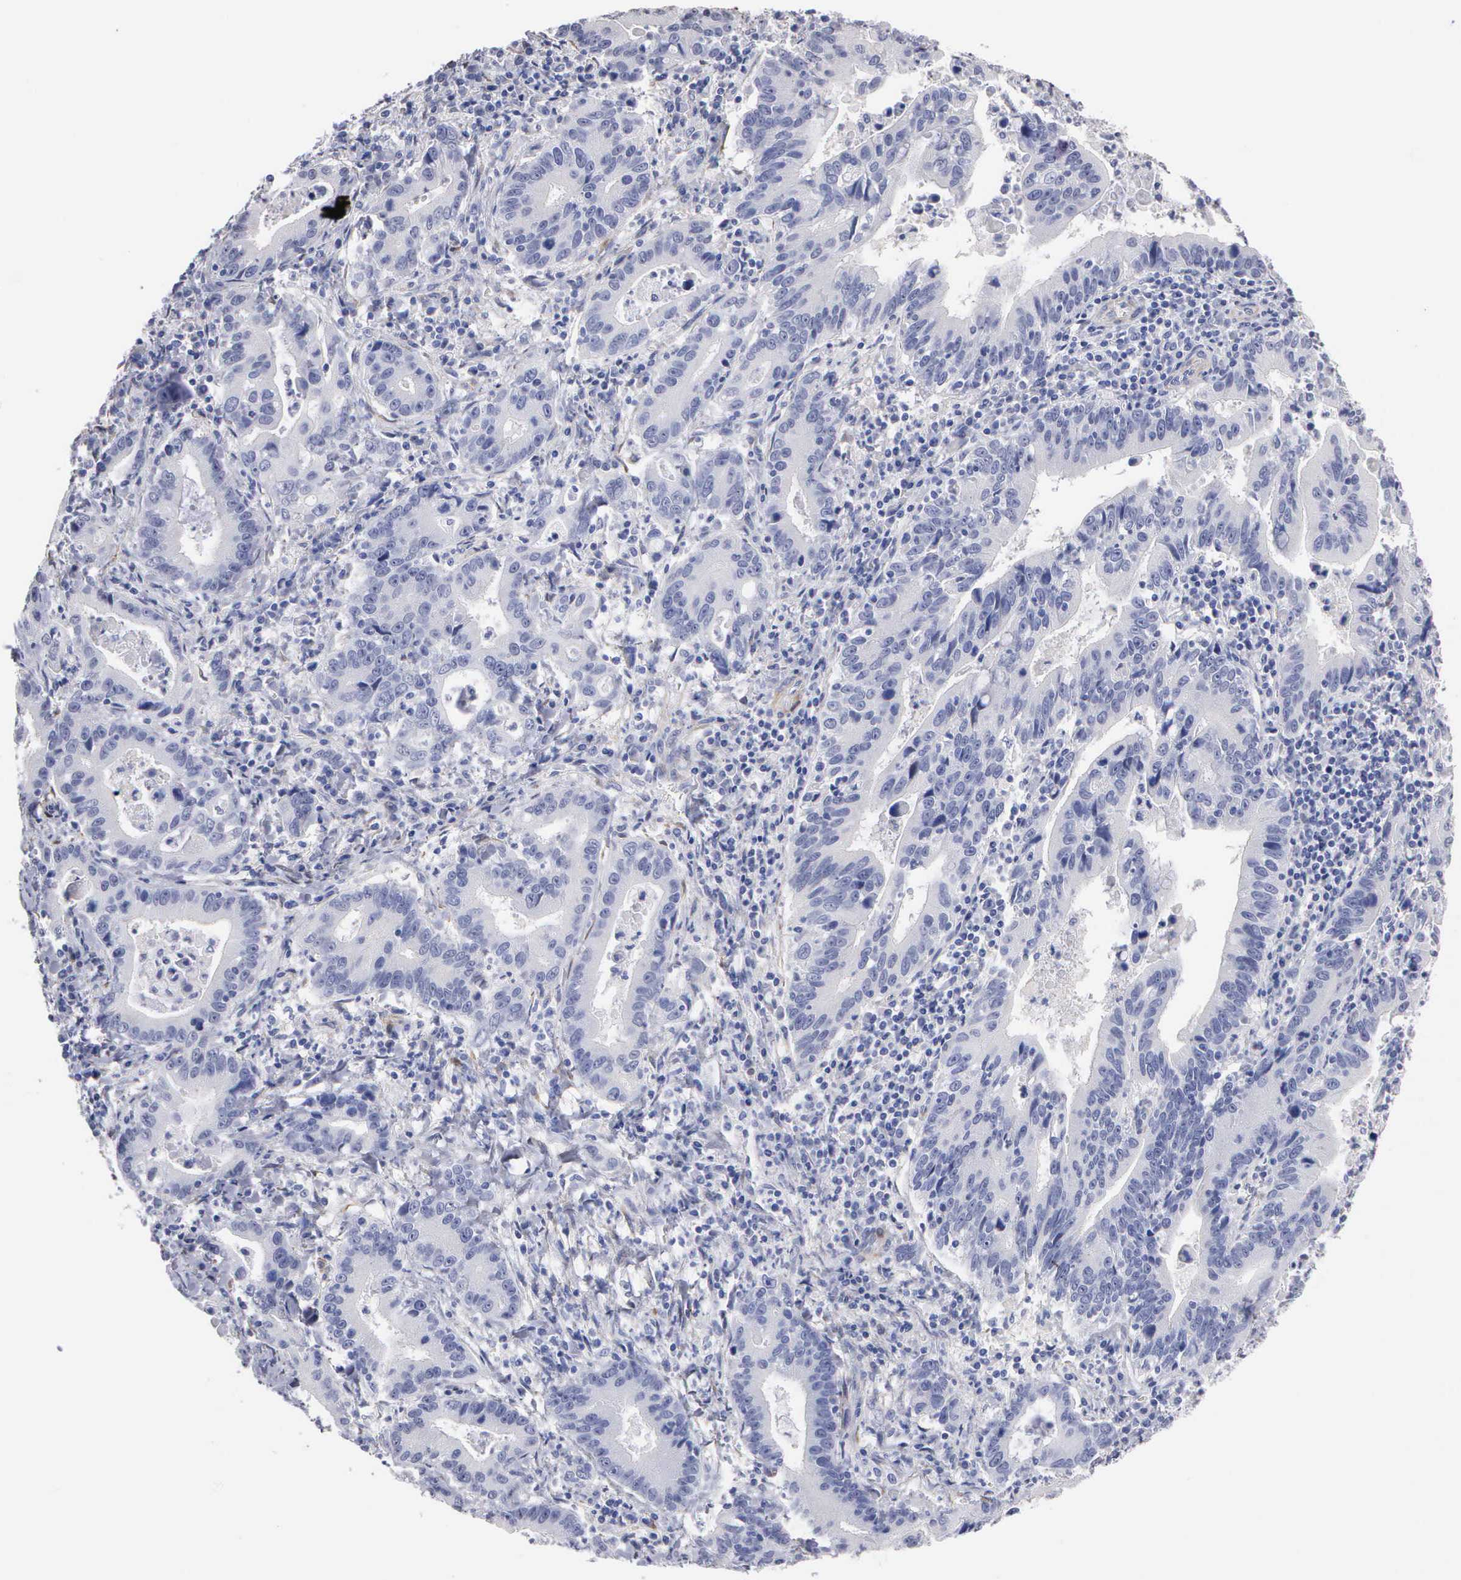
{"staining": {"intensity": "negative", "quantity": "none", "location": "none"}, "tissue": "stomach cancer", "cell_type": "Tumor cells", "image_type": "cancer", "snomed": [{"axis": "morphology", "description": "Adenocarcinoma, NOS"}, {"axis": "topography", "description": "Stomach, upper"}], "caption": "Immunohistochemical staining of stomach cancer (adenocarcinoma) exhibits no significant positivity in tumor cells.", "gene": "ELFN2", "patient": {"sex": "male", "age": 63}}